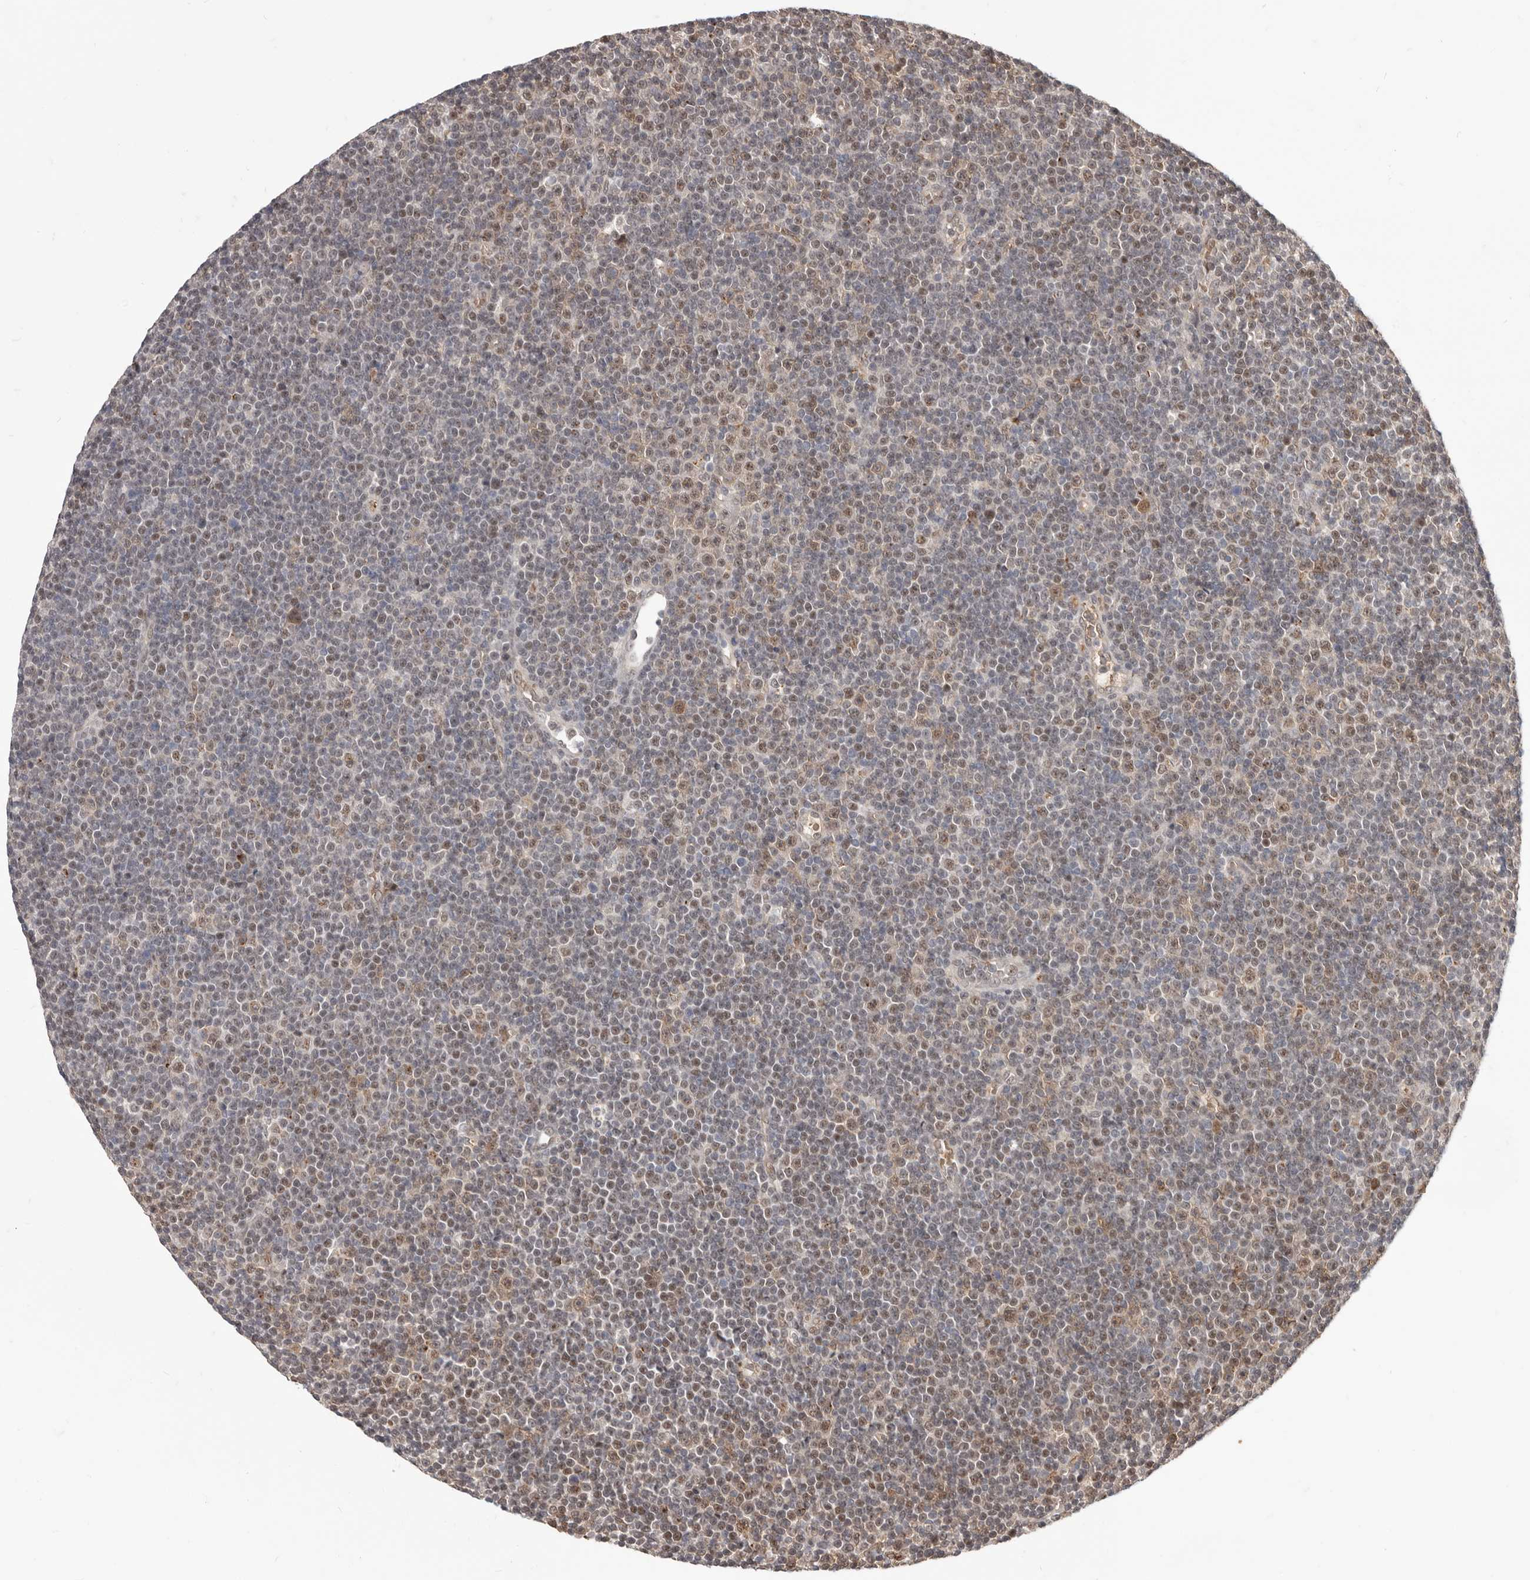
{"staining": {"intensity": "moderate", "quantity": "25%-75%", "location": "nuclear"}, "tissue": "lymphoma", "cell_type": "Tumor cells", "image_type": "cancer", "snomed": [{"axis": "morphology", "description": "Malignant lymphoma, non-Hodgkin's type, Low grade"}, {"axis": "topography", "description": "Lymph node"}], "caption": "This histopathology image exhibits malignant lymphoma, non-Hodgkin's type (low-grade) stained with immunohistochemistry to label a protein in brown. The nuclear of tumor cells show moderate positivity for the protein. Nuclei are counter-stained blue.", "gene": "NCOA3", "patient": {"sex": "female", "age": 67}}